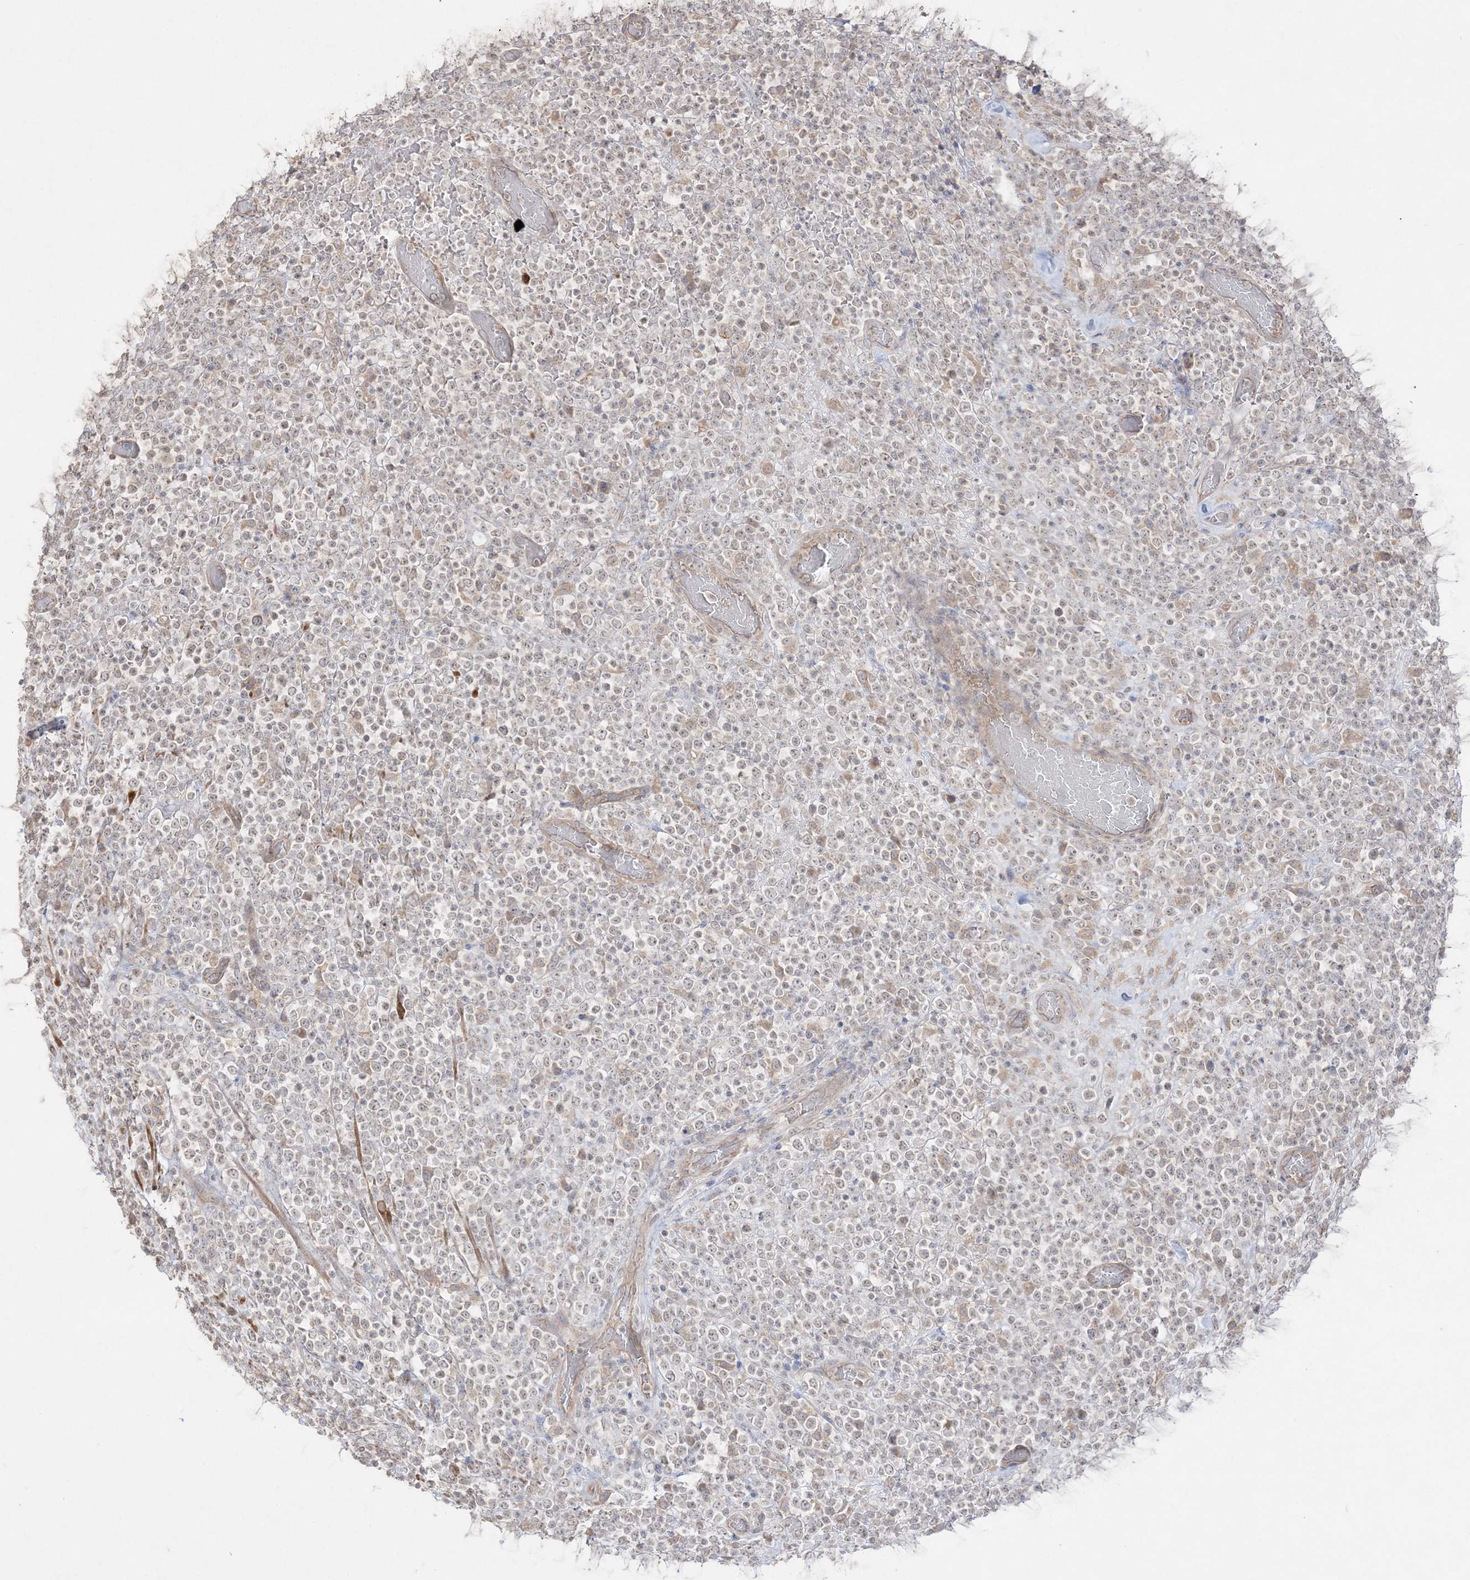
{"staining": {"intensity": "negative", "quantity": "none", "location": "none"}, "tissue": "lymphoma", "cell_type": "Tumor cells", "image_type": "cancer", "snomed": [{"axis": "morphology", "description": "Malignant lymphoma, non-Hodgkin's type, High grade"}, {"axis": "topography", "description": "Colon"}], "caption": "This is an IHC photomicrograph of lymphoma. There is no staining in tumor cells.", "gene": "SH3BP4", "patient": {"sex": "female", "age": 53}}